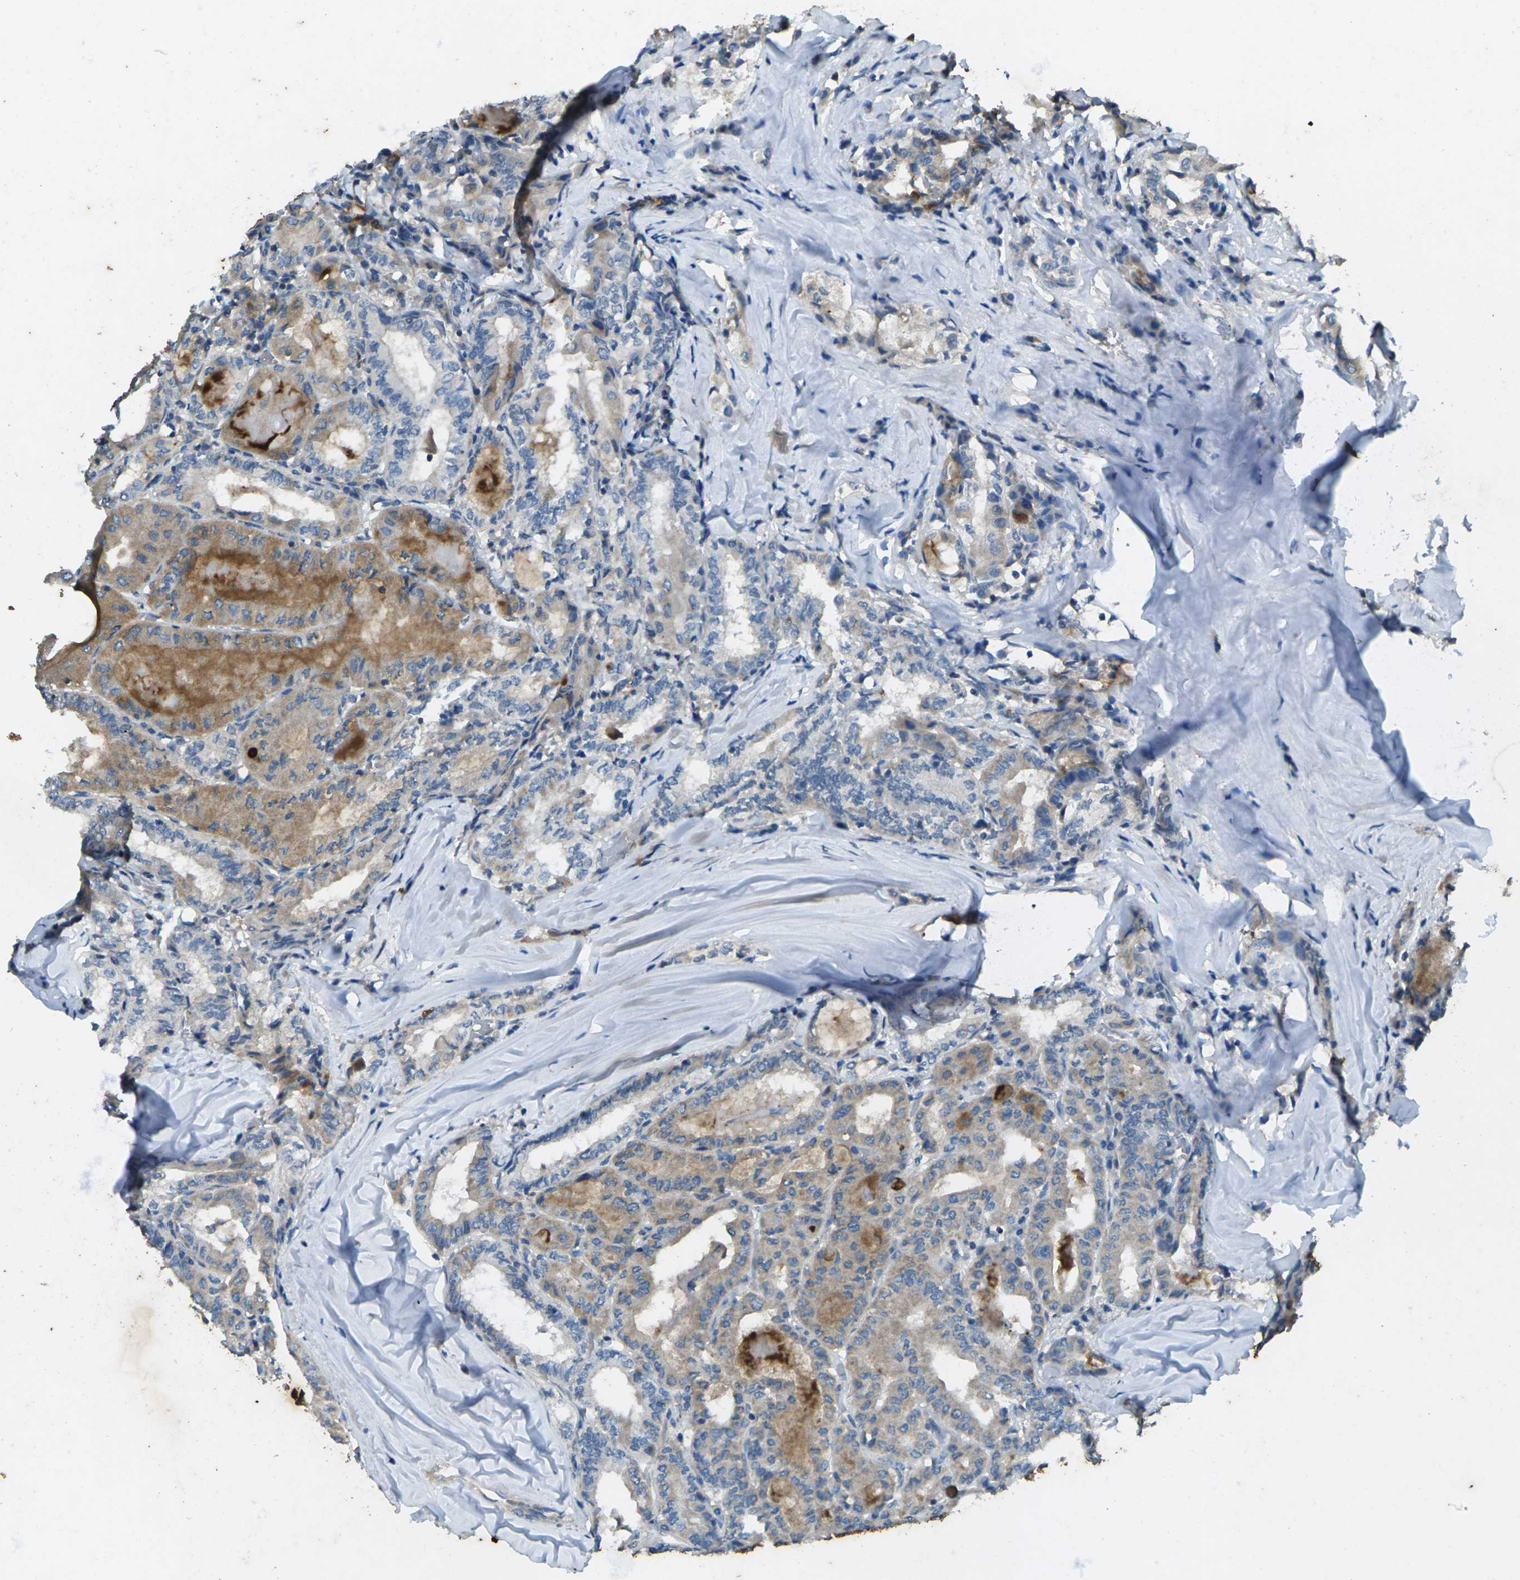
{"staining": {"intensity": "weak", "quantity": "<25%", "location": "cytoplasmic/membranous"}, "tissue": "thyroid cancer", "cell_type": "Tumor cells", "image_type": "cancer", "snomed": [{"axis": "morphology", "description": "Papillary adenocarcinoma, NOS"}, {"axis": "topography", "description": "Thyroid gland"}], "caption": "Tumor cells show no significant staining in papillary adenocarcinoma (thyroid).", "gene": "SIGLEC14", "patient": {"sex": "female", "age": 42}}